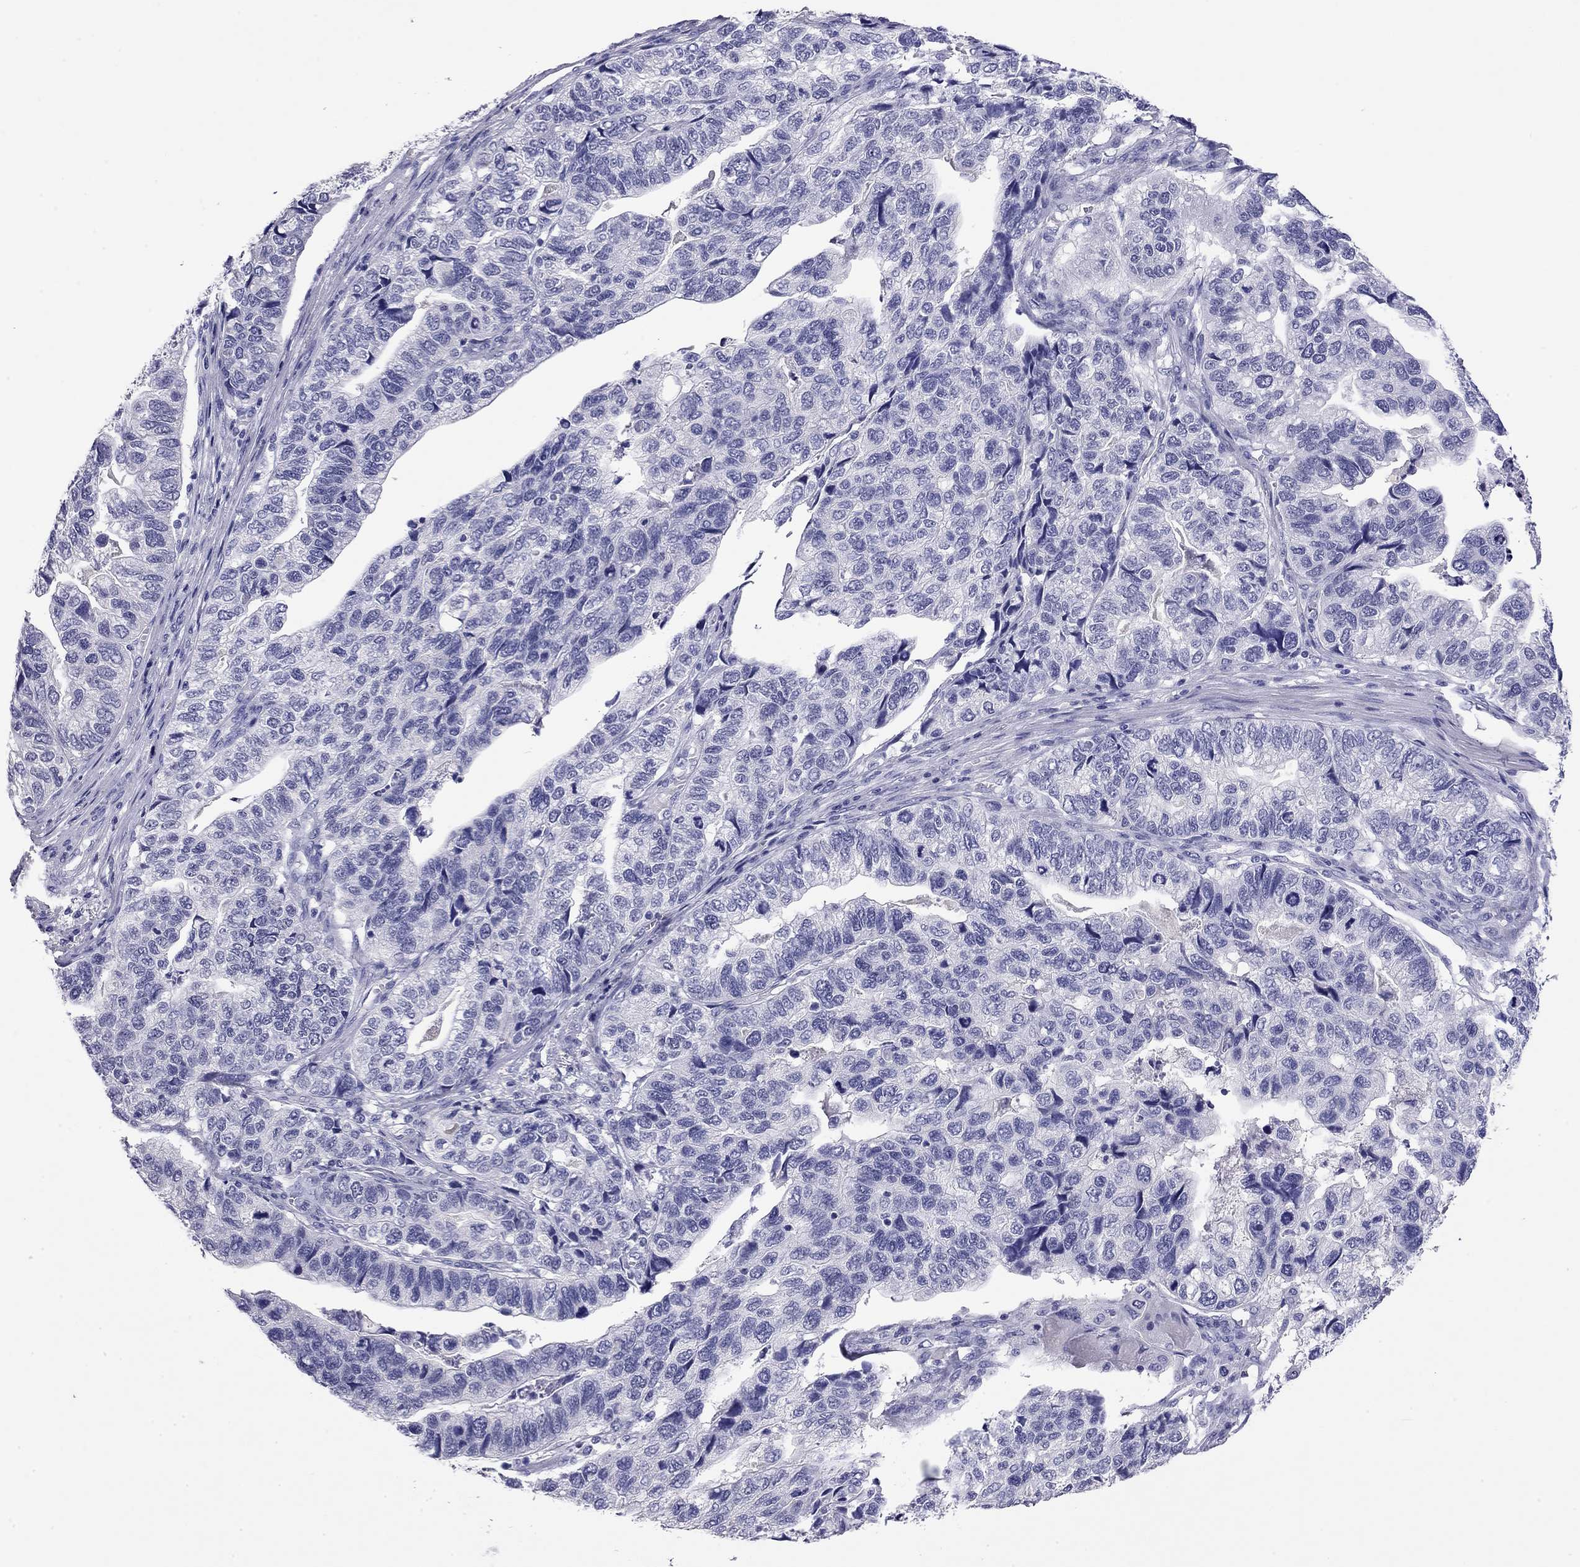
{"staining": {"intensity": "negative", "quantity": "none", "location": "none"}, "tissue": "stomach cancer", "cell_type": "Tumor cells", "image_type": "cancer", "snomed": [{"axis": "morphology", "description": "Adenocarcinoma, NOS"}, {"axis": "topography", "description": "Stomach, upper"}], "caption": "Photomicrograph shows no protein expression in tumor cells of stomach adenocarcinoma tissue.", "gene": "ODF4", "patient": {"sex": "female", "age": 67}}